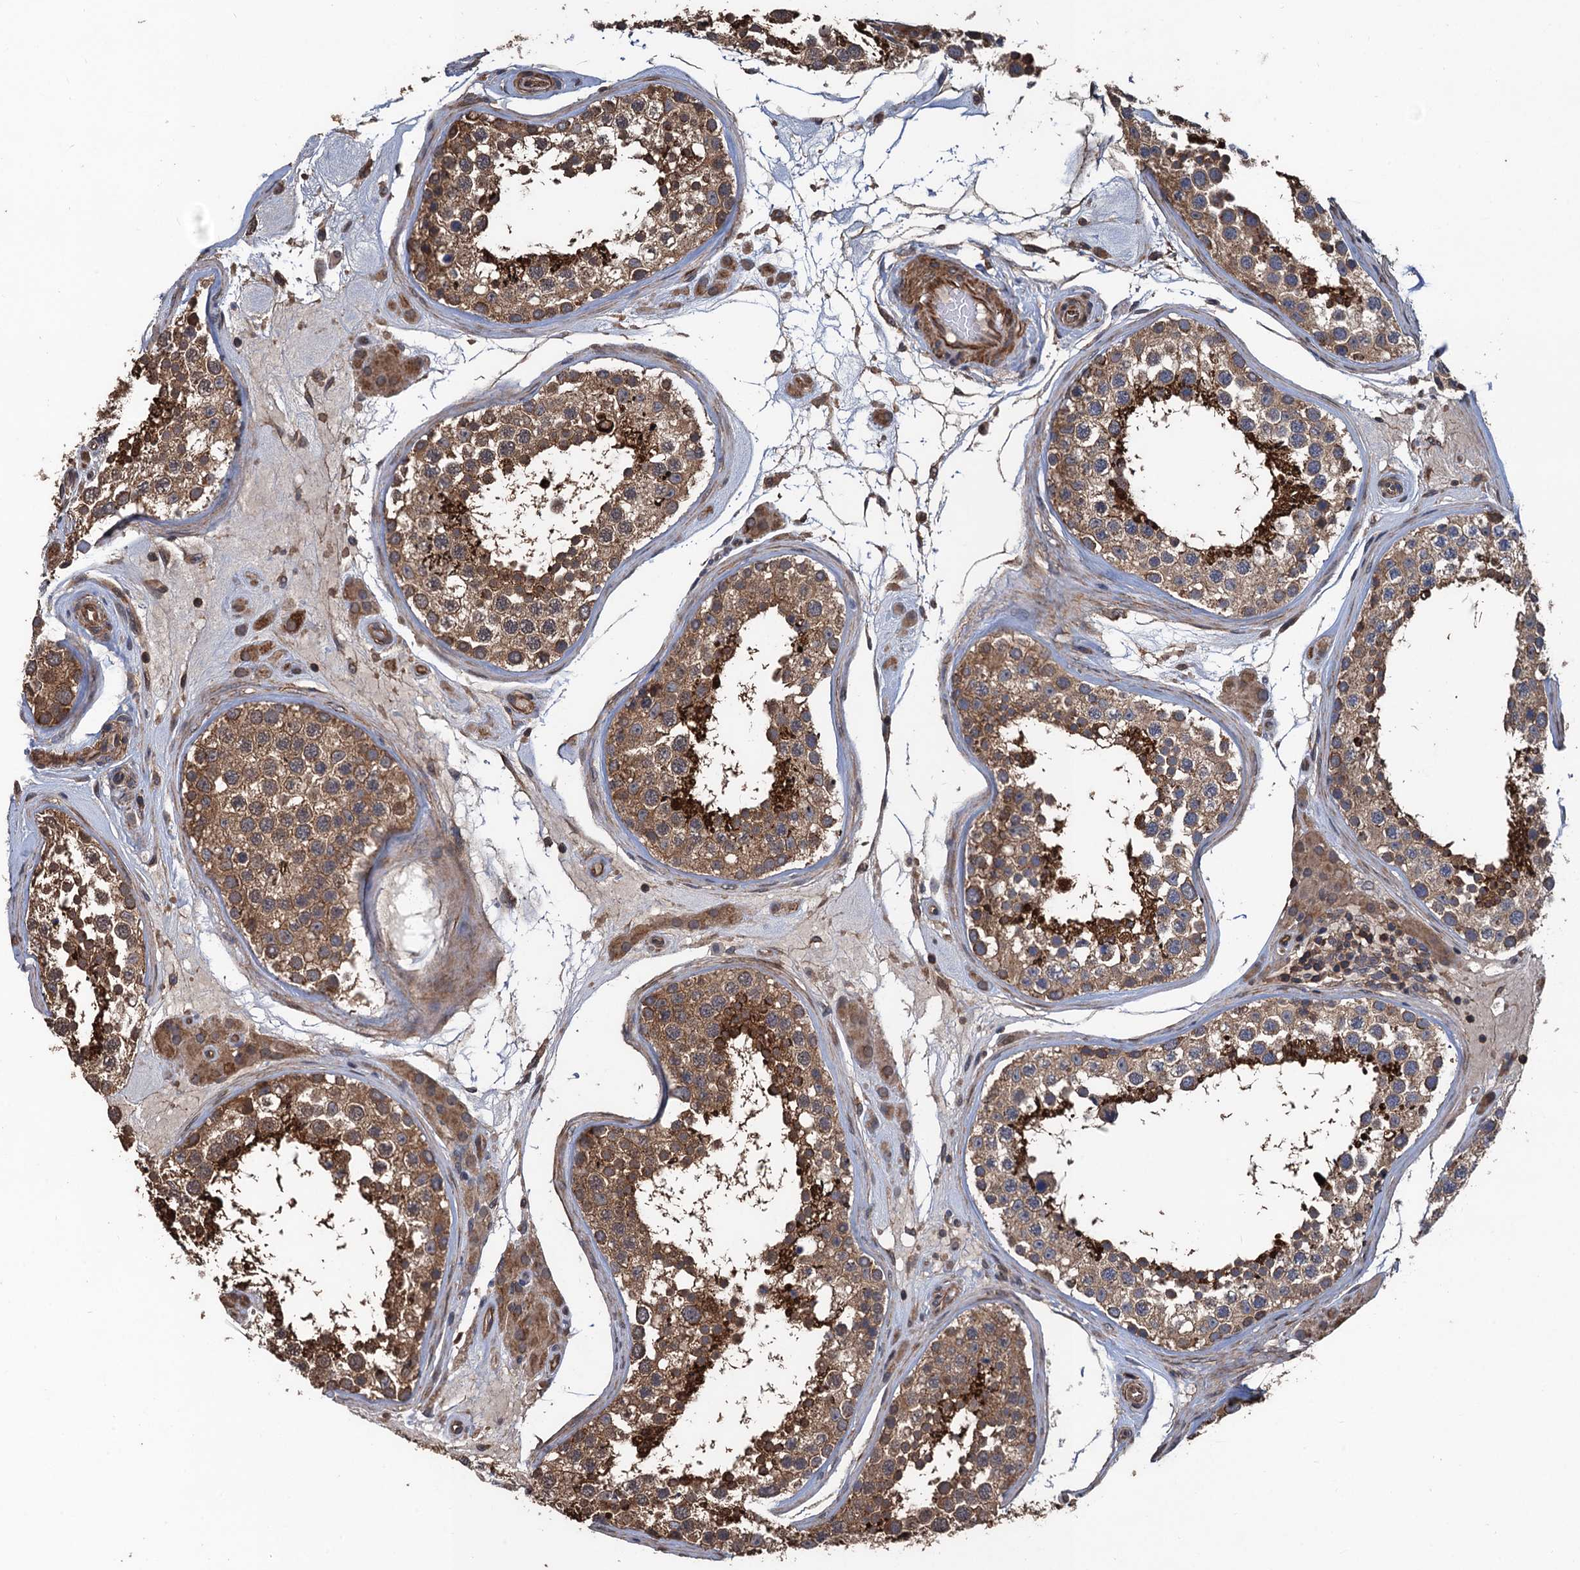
{"staining": {"intensity": "strong", "quantity": ">75%", "location": "cytoplasmic/membranous"}, "tissue": "testis", "cell_type": "Cells in seminiferous ducts", "image_type": "normal", "snomed": [{"axis": "morphology", "description": "Normal tissue, NOS"}, {"axis": "topography", "description": "Testis"}], "caption": "Immunohistochemical staining of benign human testis demonstrates high levels of strong cytoplasmic/membranous positivity in about >75% of cells in seminiferous ducts. (DAB (3,3'-diaminobenzidine) IHC, brown staining for protein, blue staining for nuclei).", "gene": "PPP4R1", "patient": {"sex": "male", "age": 46}}